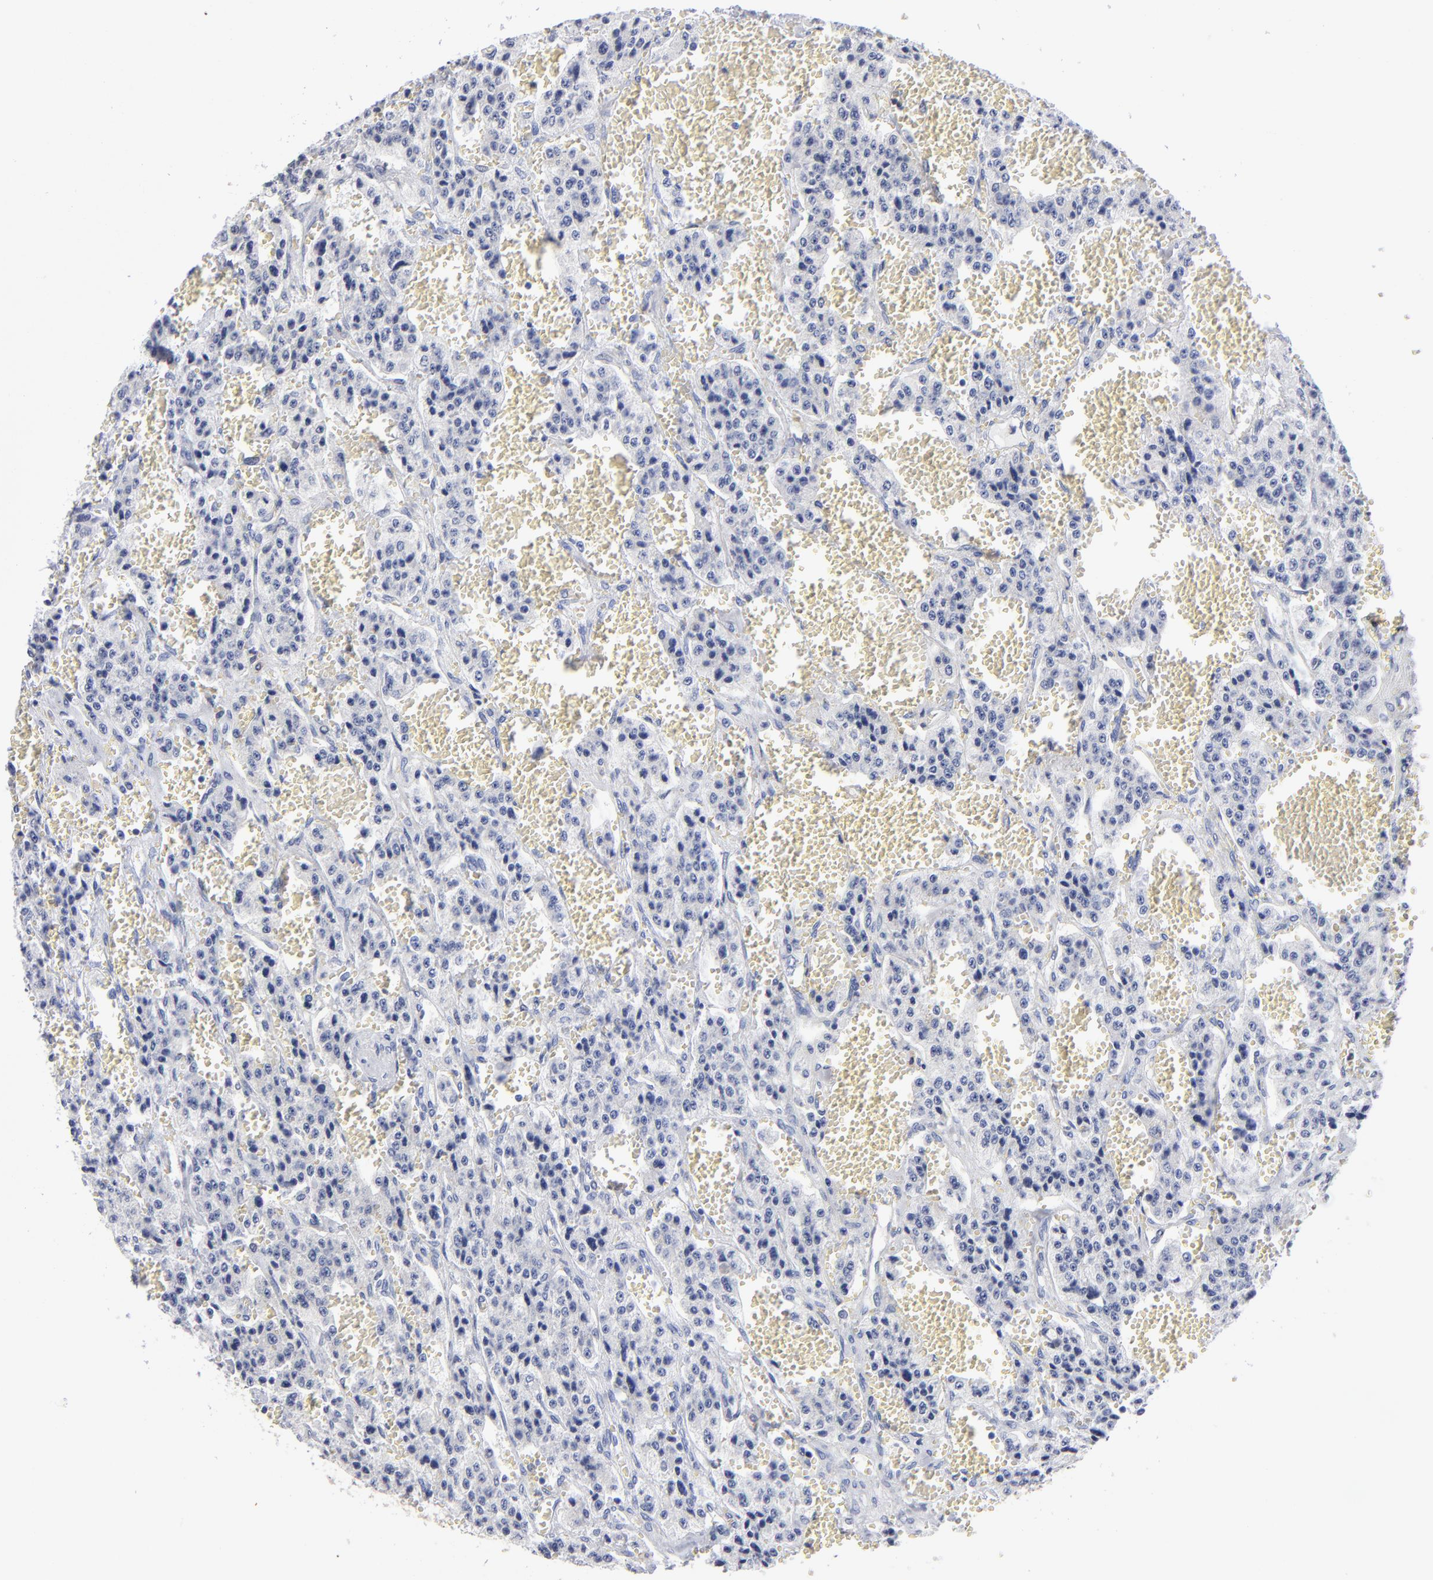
{"staining": {"intensity": "negative", "quantity": "none", "location": "none"}, "tissue": "carcinoid", "cell_type": "Tumor cells", "image_type": "cancer", "snomed": [{"axis": "morphology", "description": "Carcinoid, malignant, NOS"}, {"axis": "topography", "description": "Small intestine"}], "caption": "Tumor cells are negative for brown protein staining in carcinoid.", "gene": "LAT2", "patient": {"sex": "male", "age": 52}}